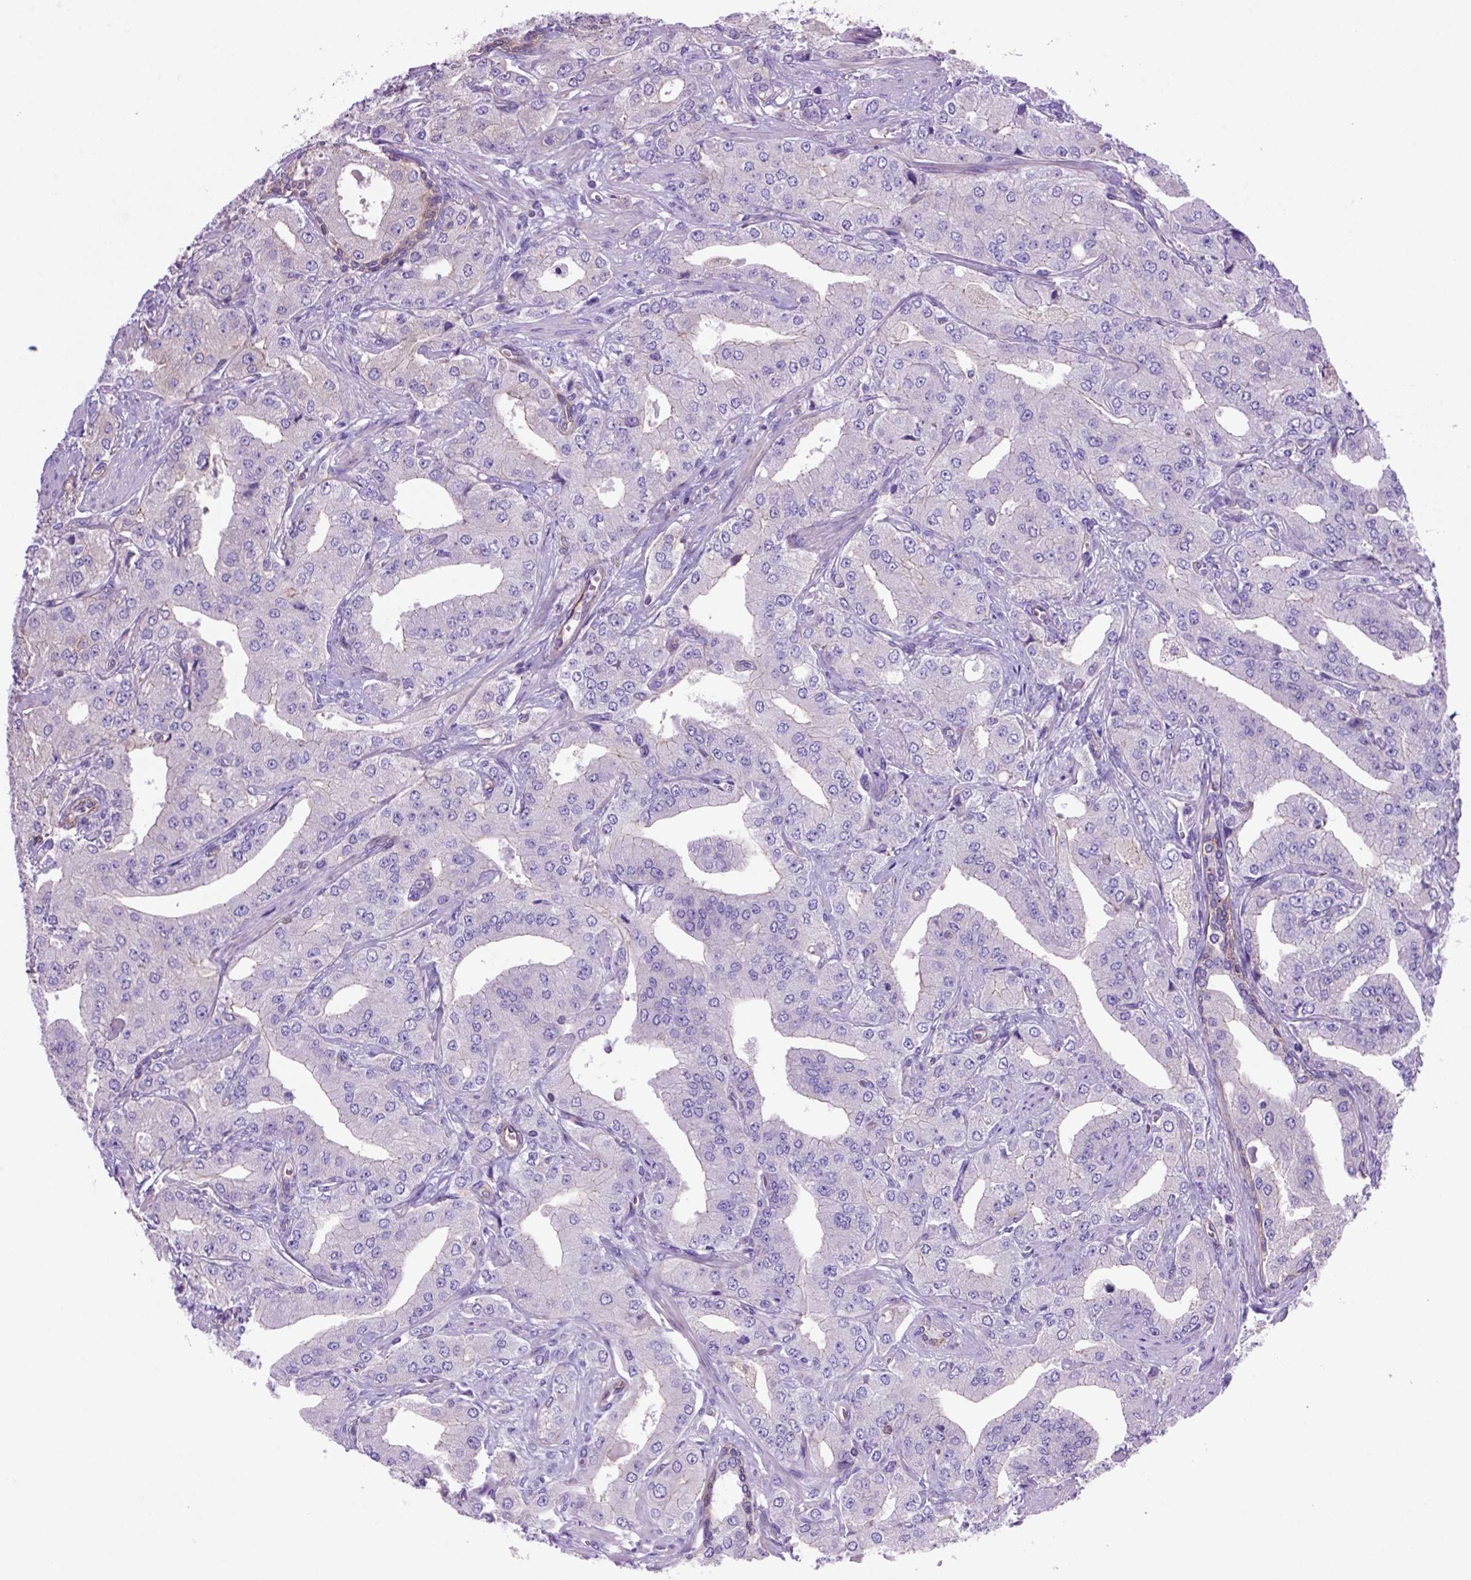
{"staining": {"intensity": "negative", "quantity": "none", "location": "none"}, "tissue": "prostate cancer", "cell_type": "Tumor cells", "image_type": "cancer", "snomed": [{"axis": "morphology", "description": "Adenocarcinoma, Low grade"}, {"axis": "topography", "description": "Prostate"}], "caption": "IHC of adenocarcinoma (low-grade) (prostate) exhibits no positivity in tumor cells.", "gene": "PEX12", "patient": {"sex": "male", "age": 60}}